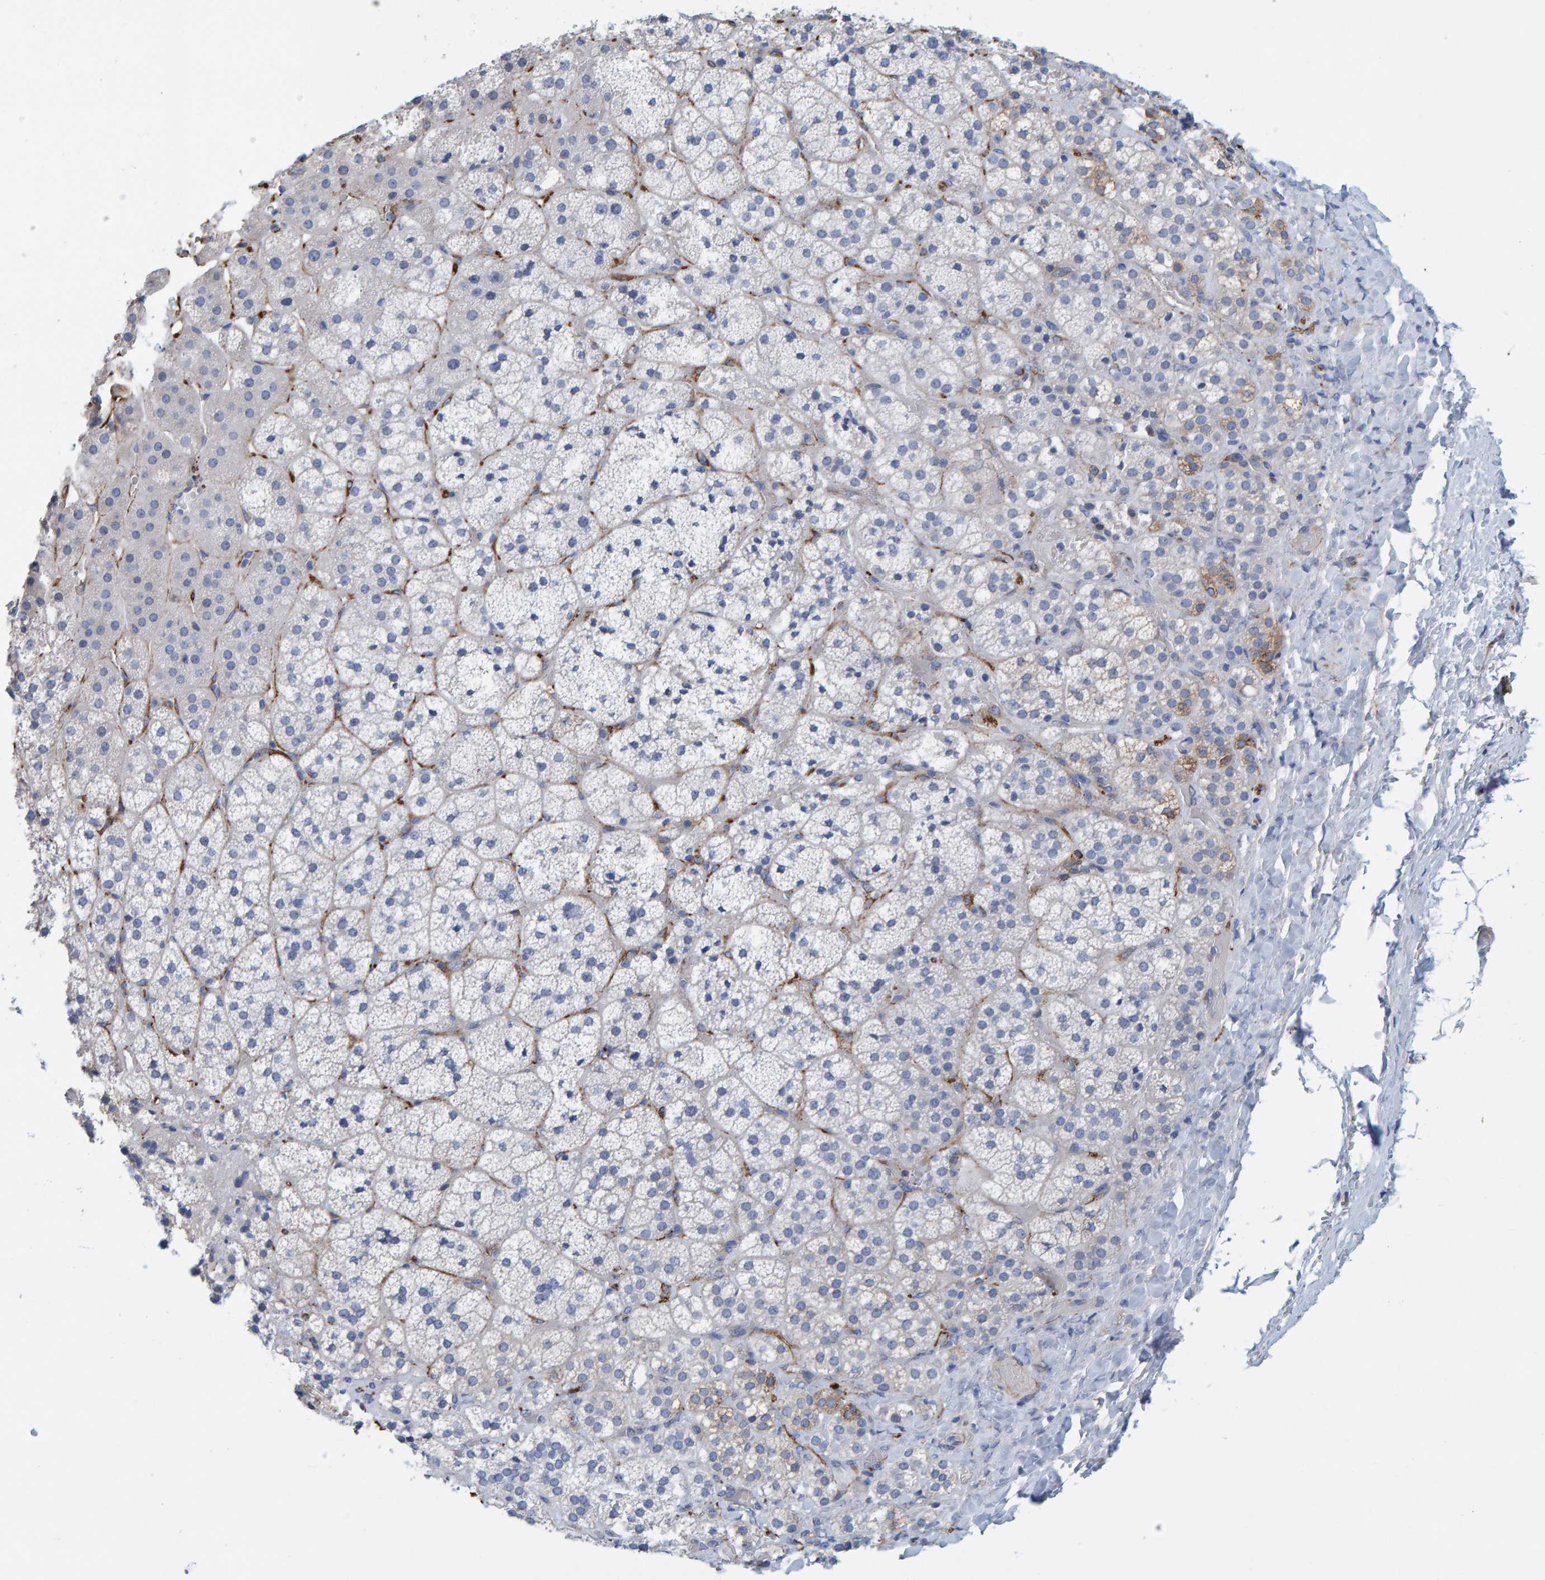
{"staining": {"intensity": "moderate", "quantity": "<25%", "location": "cytoplasmic/membranous"}, "tissue": "adrenal gland", "cell_type": "Glandular cells", "image_type": "normal", "snomed": [{"axis": "morphology", "description": "Normal tissue, NOS"}, {"axis": "topography", "description": "Adrenal gland"}], "caption": "About <25% of glandular cells in unremarkable adrenal gland exhibit moderate cytoplasmic/membranous protein positivity as visualized by brown immunohistochemical staining.", "gene": "MAP1B", "patient": {"sex": "female", "age": 44}}